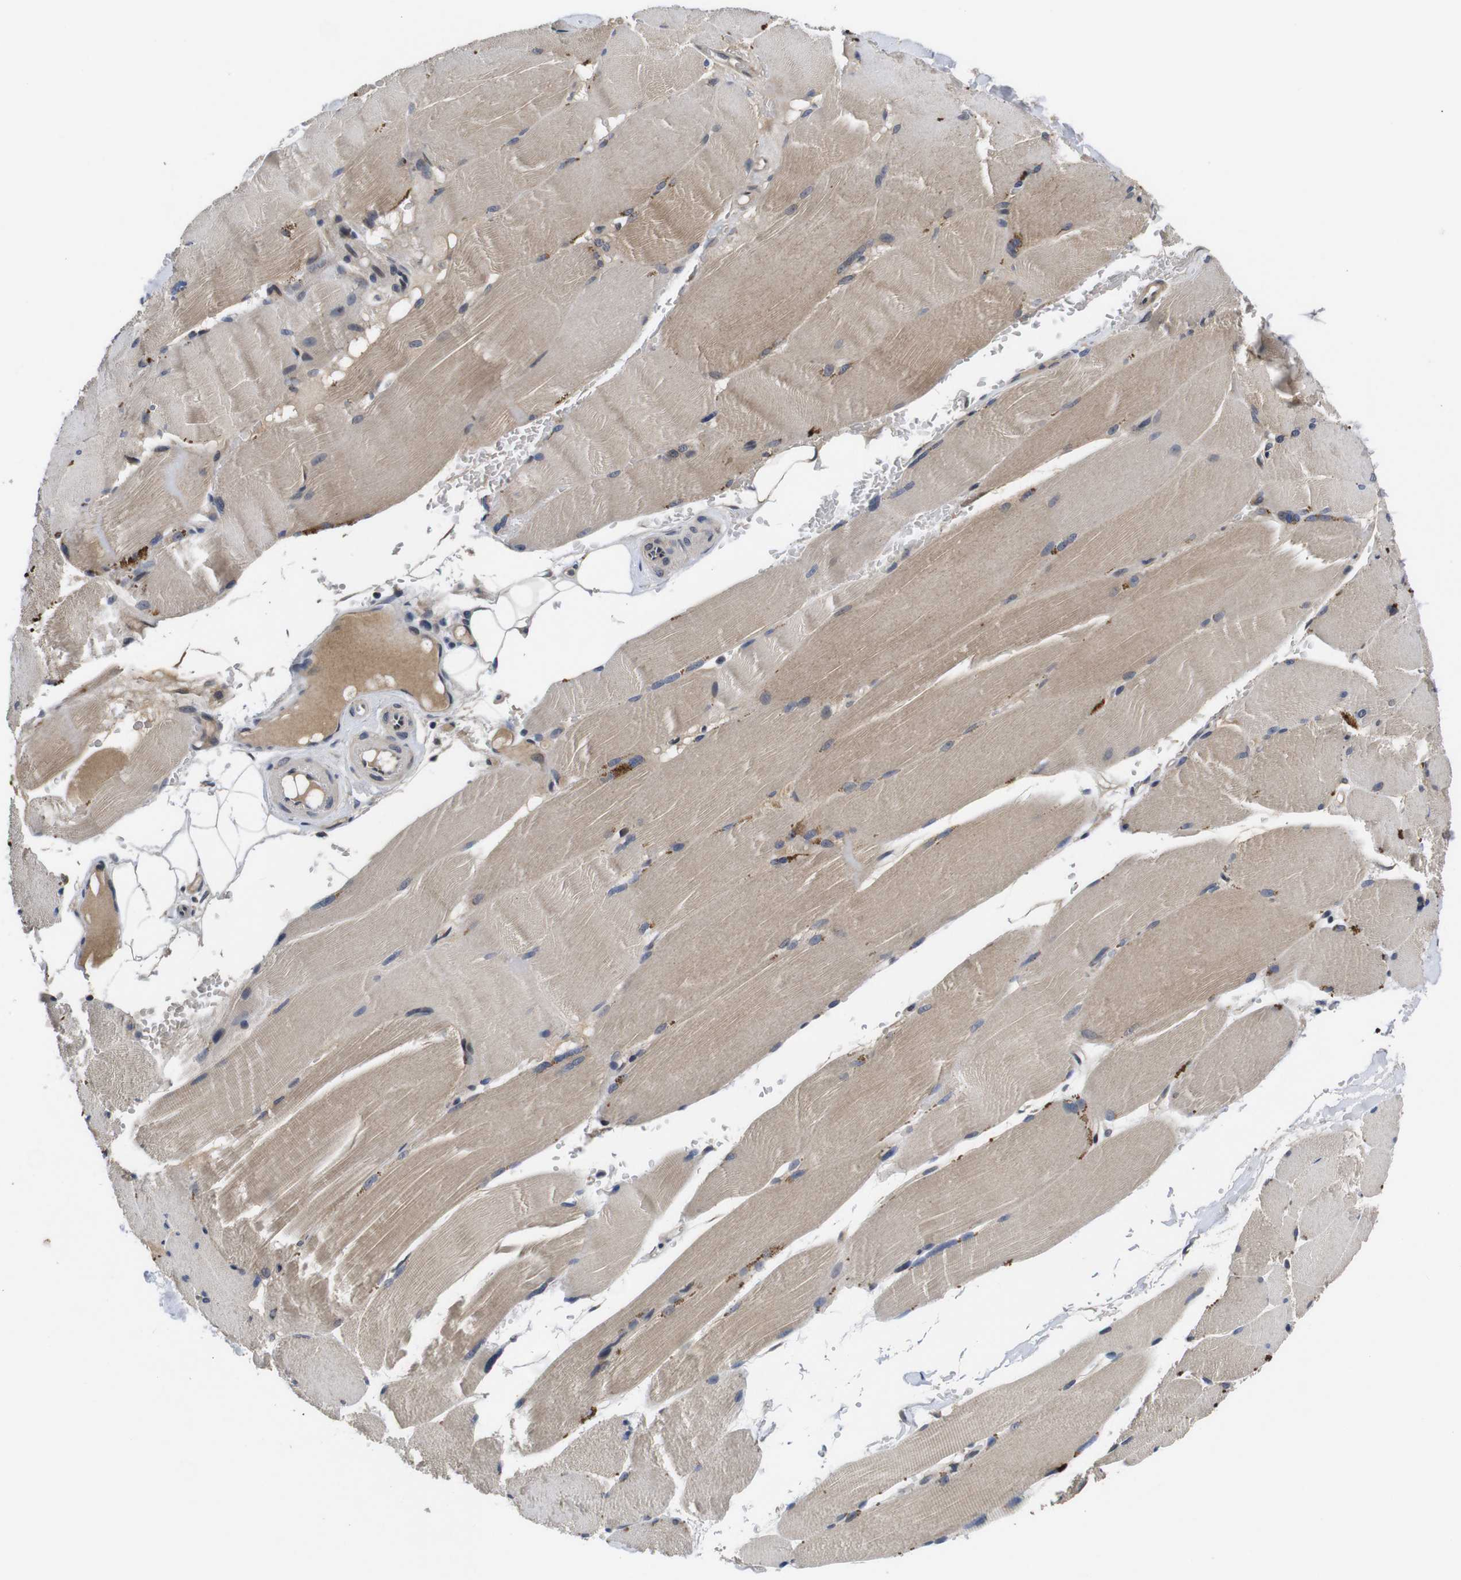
{"staining": {"intensity": "weak", "quantity": "25%-75%", "location": "cytoplasmic/membranous"}, "tissue": "skeletal muscle", "cell_type": "Myocytes", "image_type": "normal", "snomed": [{"axis": "morphology", "description": "Normal tissue, NOS"}, {"axis": "topography", "description": "Skin"}, {"axis": "topography", "description": "Skeletal muscle"}], "caption": "Normal skeletal muscle was stained to show a protein in brown. There is low levels of weak cytoplasmic/membranous positivity in approximately 25%-75% of myocytes. (DAB (3,3'-diaminobenzidine) IHC with brightfield microscopy, high magnification).", "gene": "ZBTB46", "patient": {"sex": "male", "age": 83}}